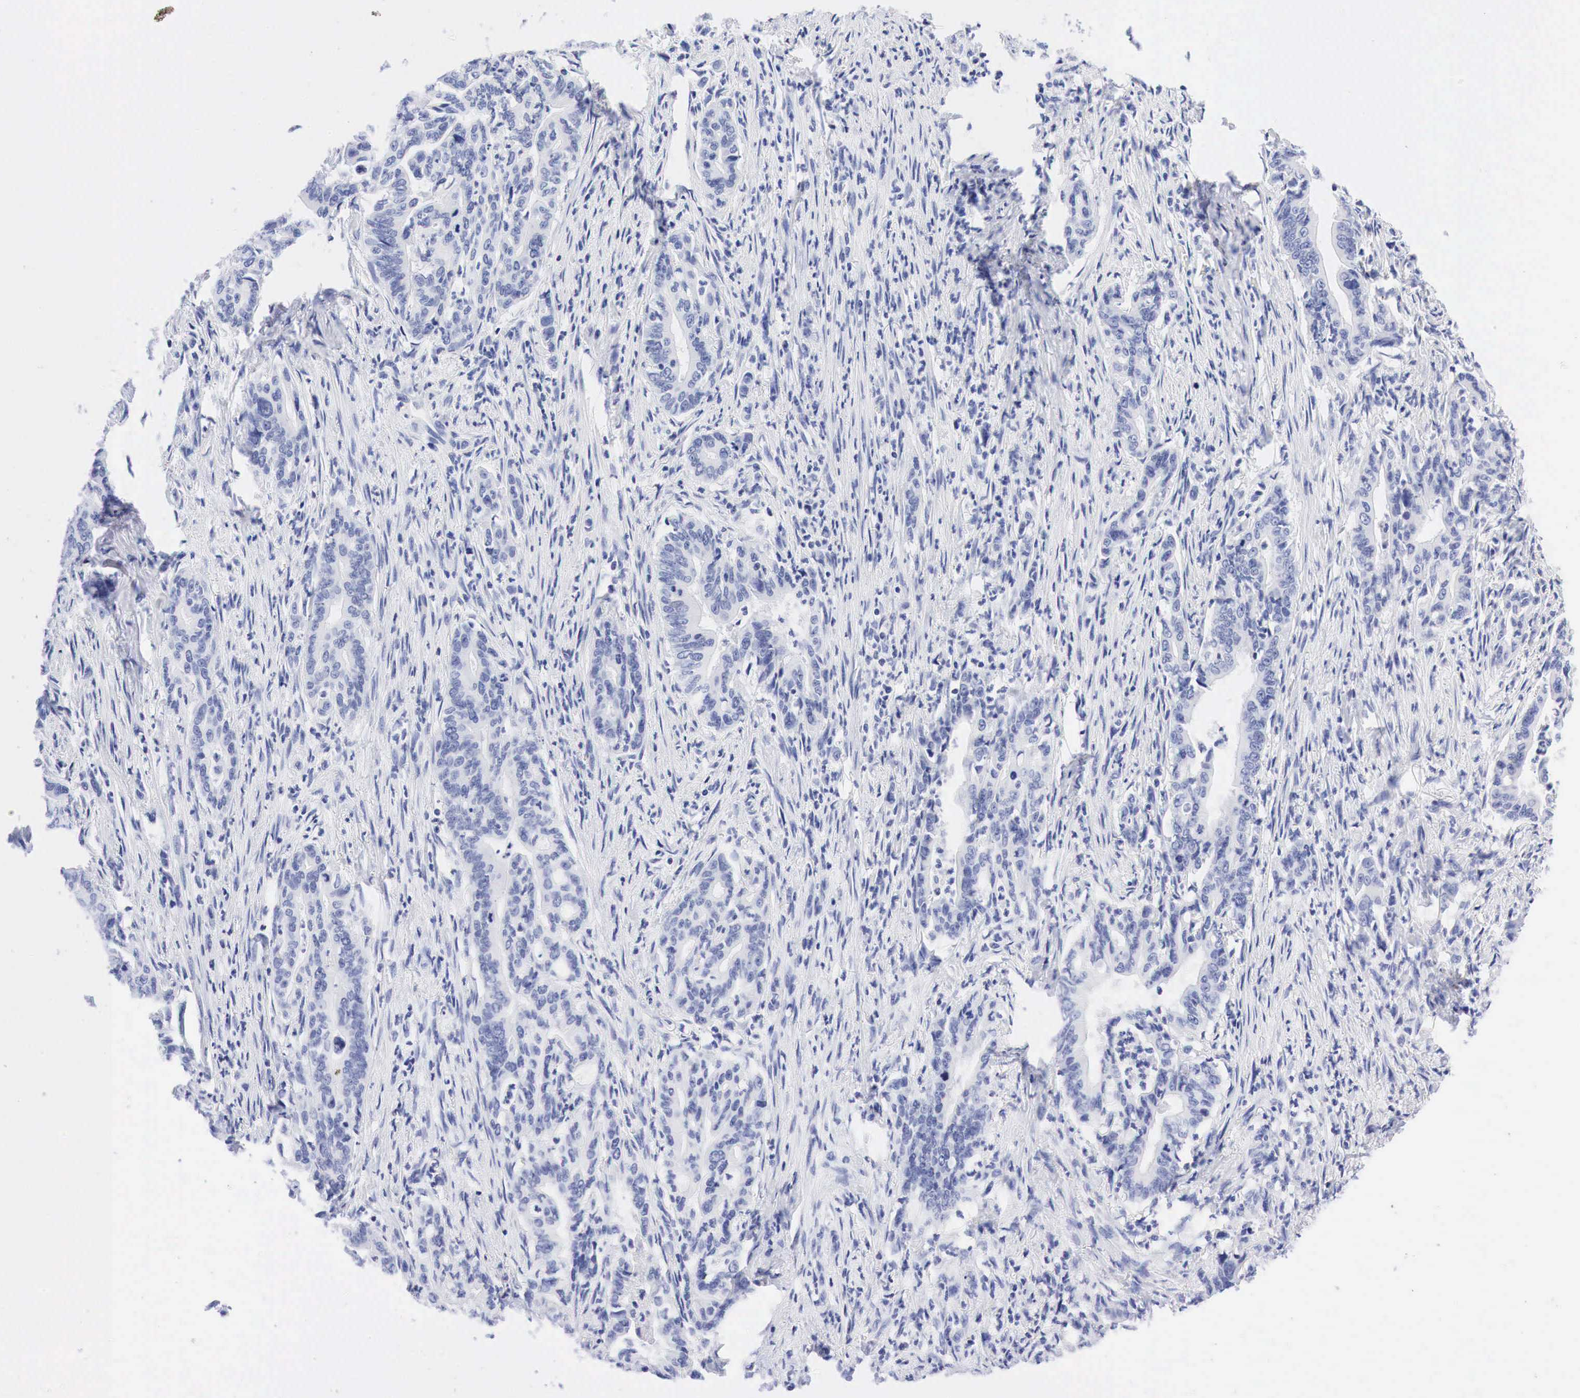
{"staining": {"intensity": "negative", "quantity": "none", "location": "none"}, "tissue": "stomach cancer", "cell_type": "Tumor cells", "image_type": "cancer", "snomed": [{"axis": "morphology", "description": "Adenocarcinoma, NOS"}, {"axis": "topography", "description": "Stomach"}], "caption": "This is an IHC photomicrograph of stomach cancer. There is no positivity in tumor cells.", "gene": "NKX2-1", "patient": {"sex": "female", "age": 76}}